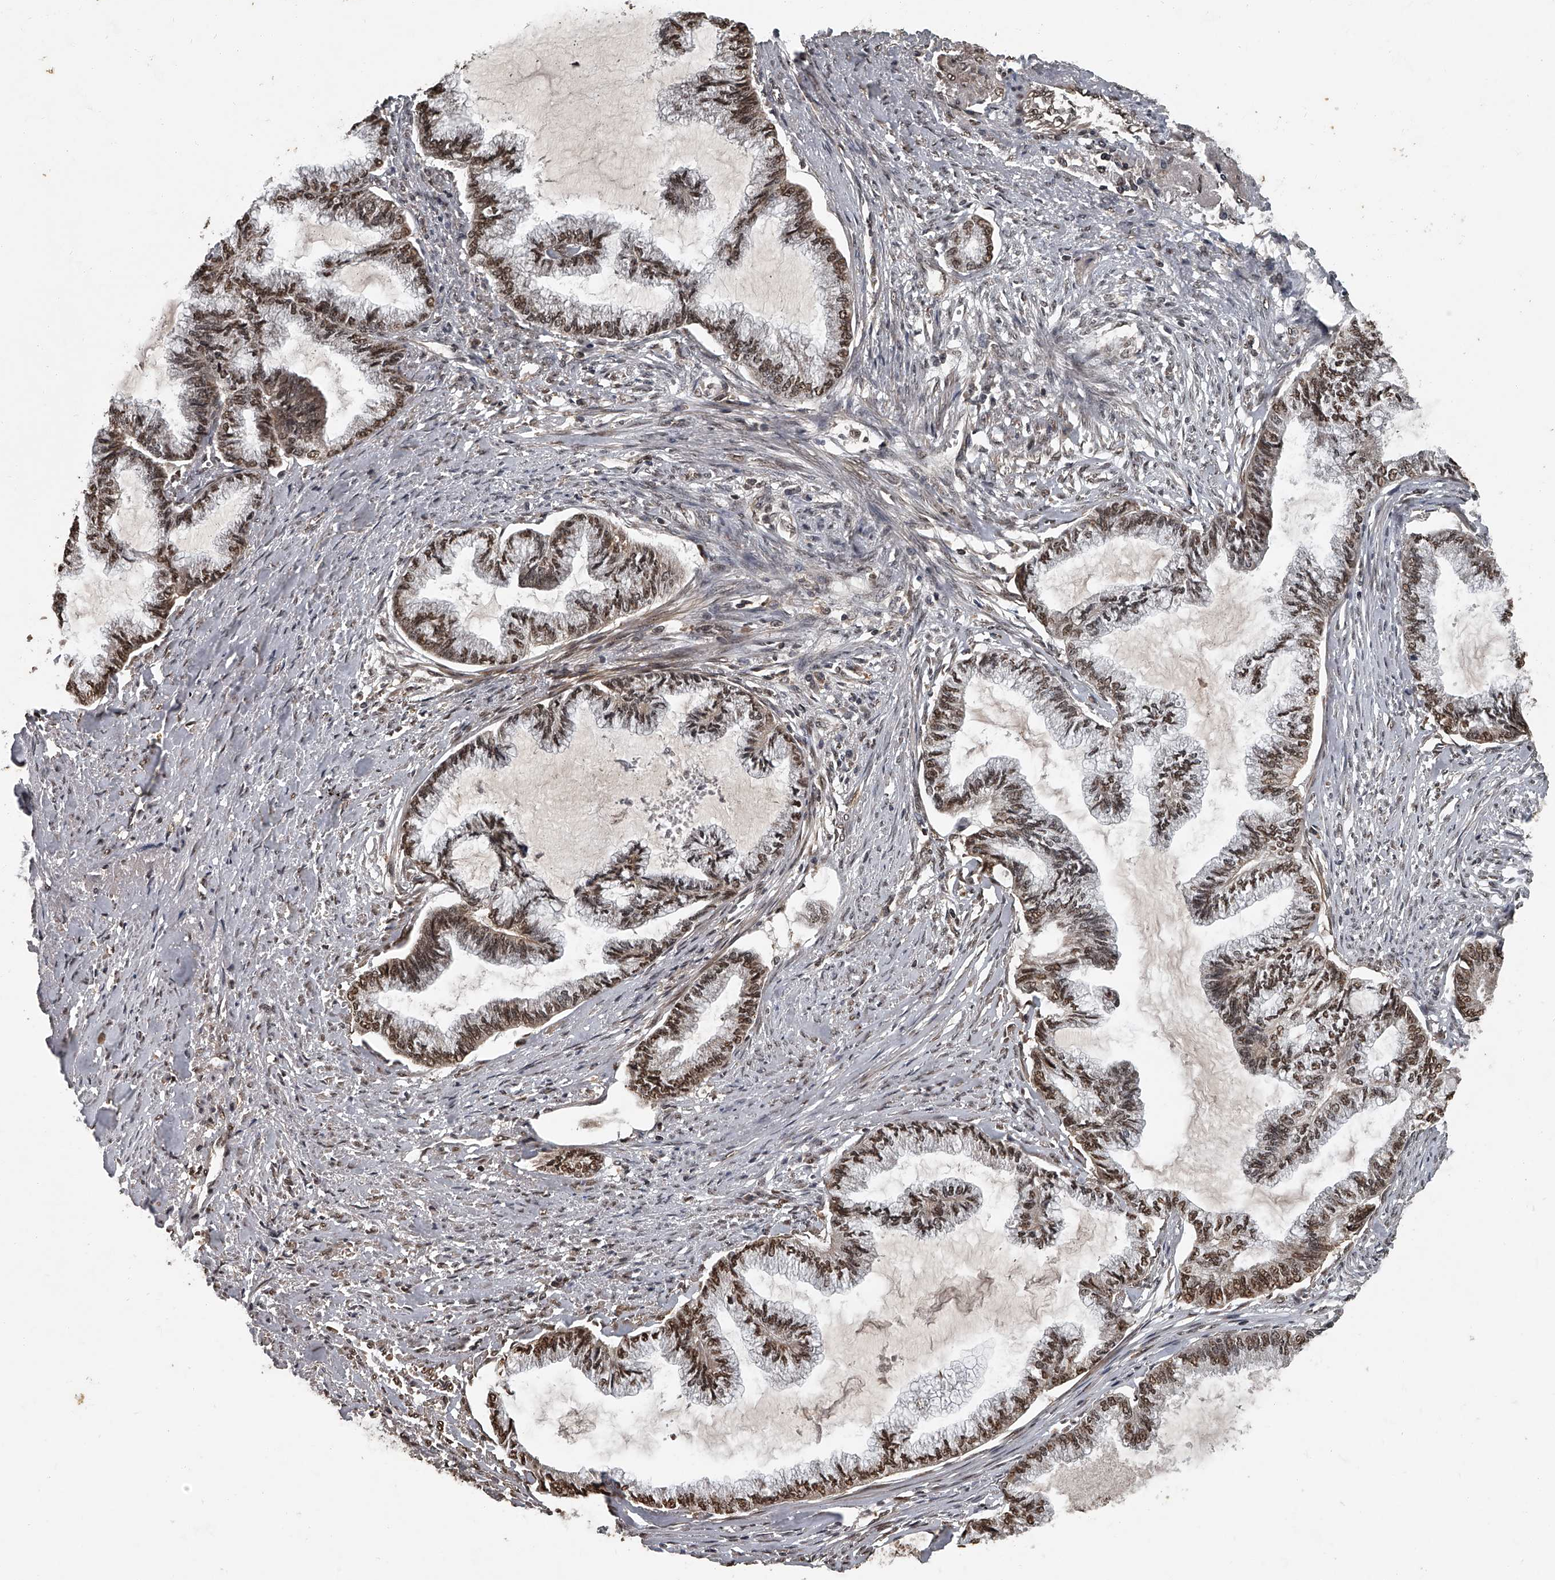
{"staining": {"intensity": "moderate", "quantity": ">75%", "location": "nuclear"}, "tissue": "endometrial cancer", "cell_type": "Tumor cells", "image_type": "cancer", "snomed": [{"axis": "morphology", "description": "Adenocarcinoma, NOS"}, {"axis": "topography", "description": "Endometrium"}], "caption": "Moderate nuclear staining for a protein is present in approximately >75% of tumor cells of endometrial cancer using IHC.", "gene": "PLEKHG1", "patient": {"sex": "female", "age": 86}}